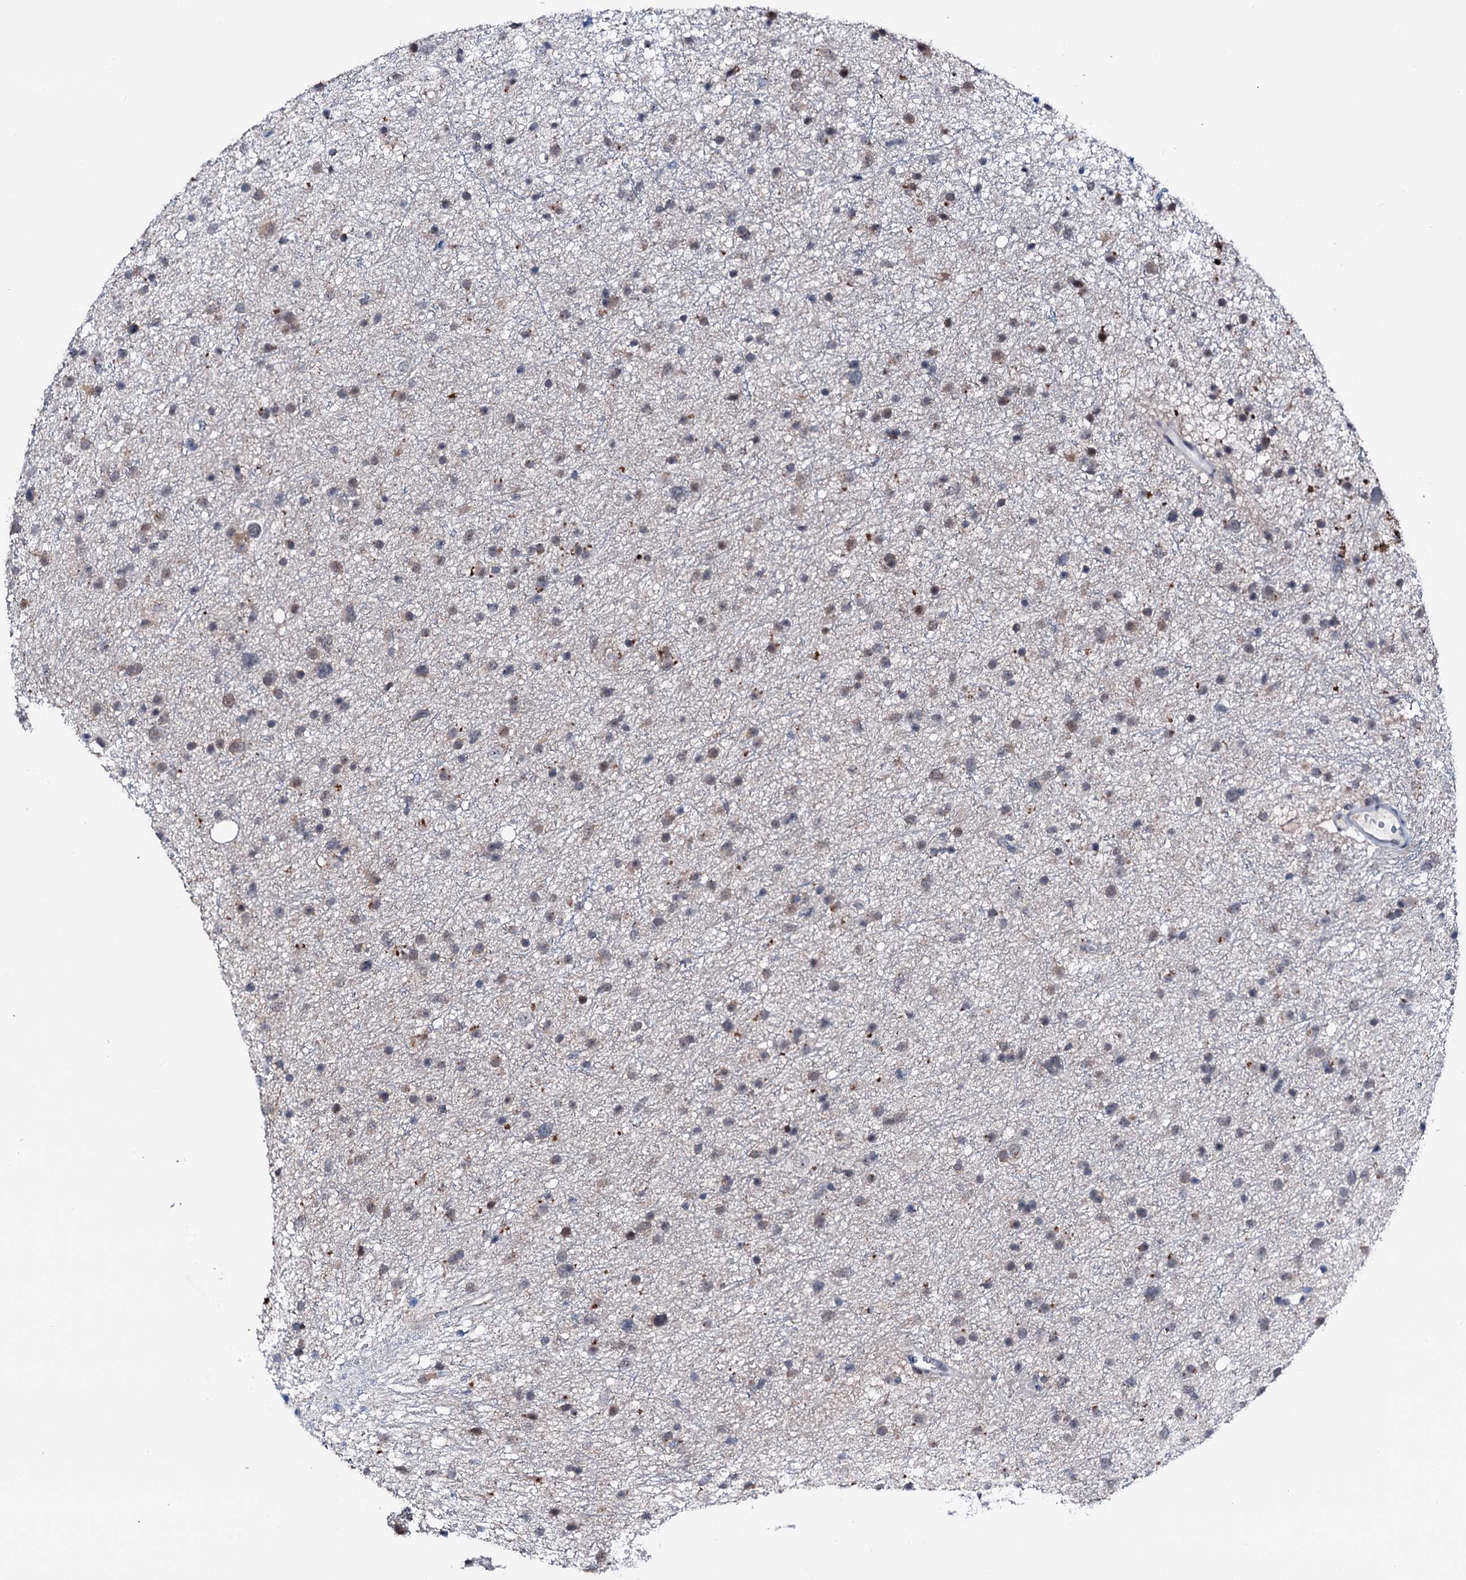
{"staining": {"intensity": "negative", "quantity": "none", "location": "none"}, "tissue": "glioma", "cell_type": "Tumor cells", "image_type": "cancer", "snomed": [{"axis": "morphology", "description": "Glioma, malignant, Low grade"}, {"axis": "topography", "description": "Cerebral cortex"}], "caption": "Human glioma stained for a protein using immunohistochemistry reveals no staining in tumor cells.", "gene": "TRAFD1", "patient": {"sex": "female", "age": 39}}